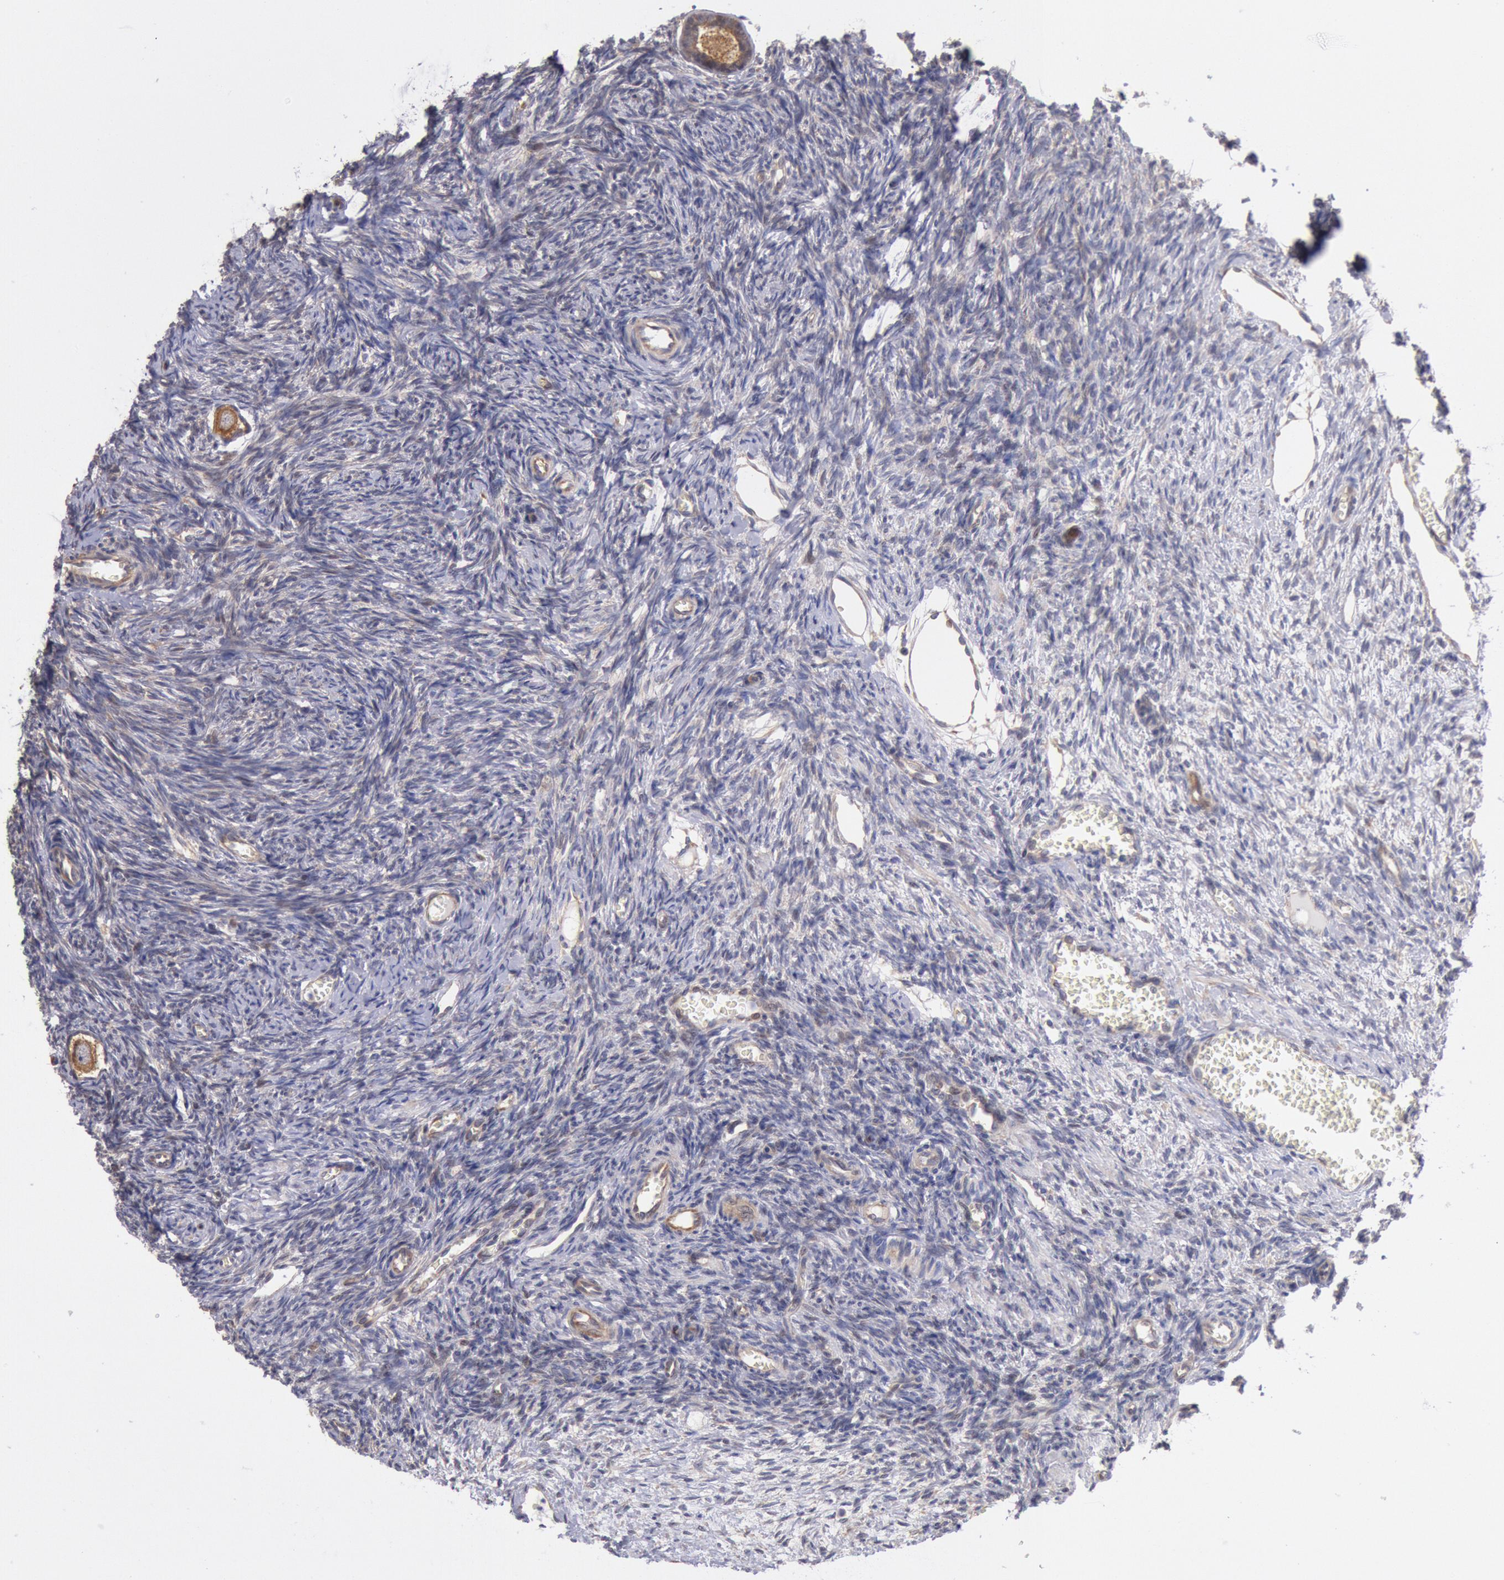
{"staining": {"intensity": "moderate", "quantity": ">75%", "location": "cytoplasmic/membranous"}, "tissue": "ovary", "cell_type": "Follicle cells", "image_type": "normal", "snomed": [{"axis": "morphology", "description": "Normal tissue, NOS"}, {"axis": "topography", "description": "Ovary"}], "caption": "Protein expression analysis of normal ovary exhibits moderate cytoplasmic/membranous staining in about >75% of follicle cells.", "gene": "DRG1", "patient": {"sex": "female", "age": 27}}